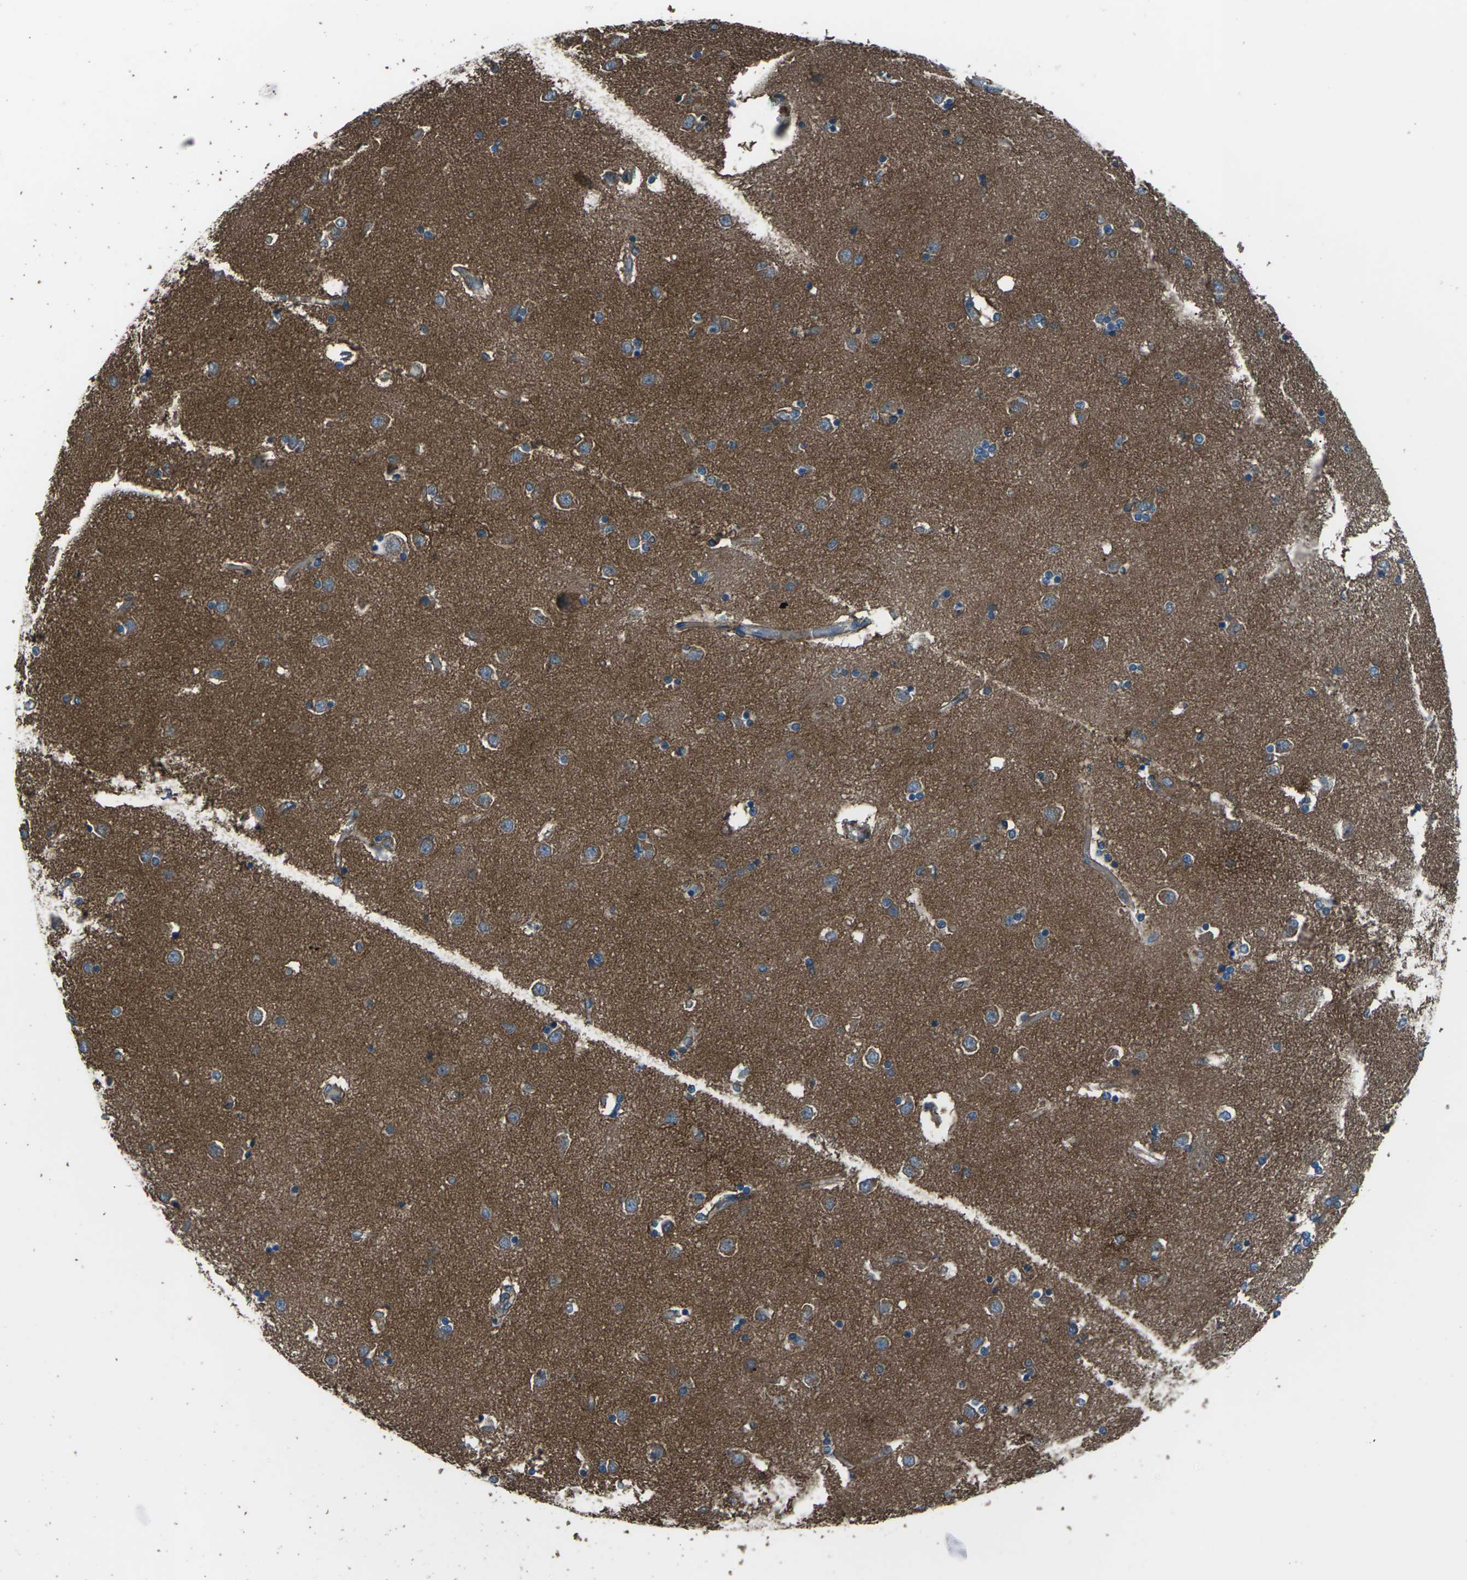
{"staining": {"intensity": "moderate", "quantity": "<25%", "location": "cytoplasmic/membranous"}, "tissue": "caudate", "cell_type": "Glial cells", "image_type": "normal", "snomed": [{"axis": "morphology", "description": "Normal tissue, NOS"}, {"axis": "topography", "description": "Lateral ventricle wall"}], "caption": "Normal caudate exhibits moderate cytoplasmic/membranous expression in about <25% of glial cells.", "gene": "CMTM4", "patient": {"sex": "female", "age": 54}}